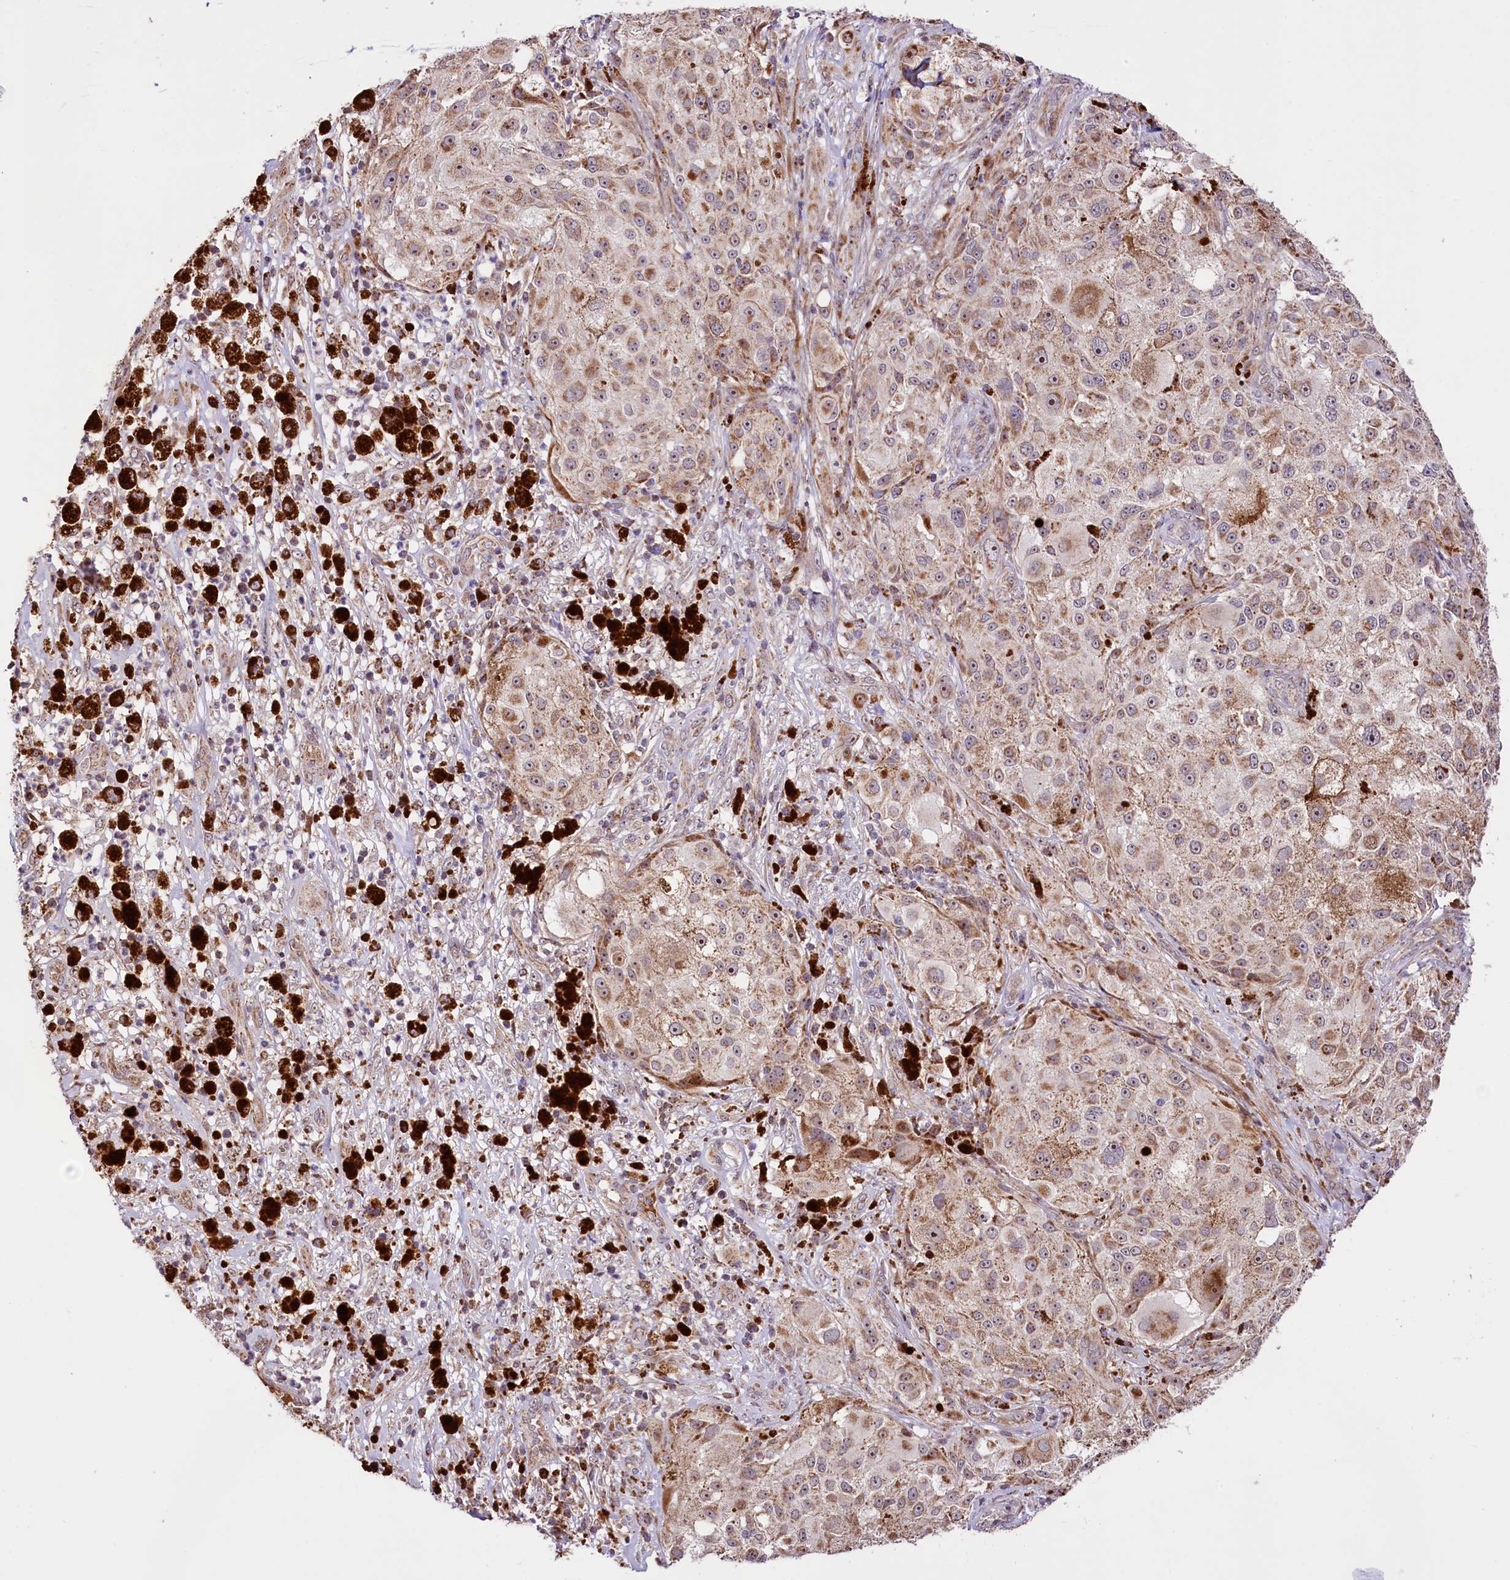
{"staining": {"intensity": "moderate", "quantity": ">75%", "location": "cytoplasmic/membranous"}, "tissue": "melanoma", "cell_type": "Tumor cells", "image_type": "cancer", "snomed": [{"axis": "morphology", "description": "Necrosis, NOS"}, {"axis": "morphology", "description": "Malignant melanoma, NOS"}, {"axis": "topography", "description": "Skin"}], "caption": "A photomicrograph of human malignant melanoma stained for a protein reveals moderate cytoplasmic/membranous brown staining in tumor cells.", "gene": "ST7", "patient": {"sex": "female", "age": 87}}